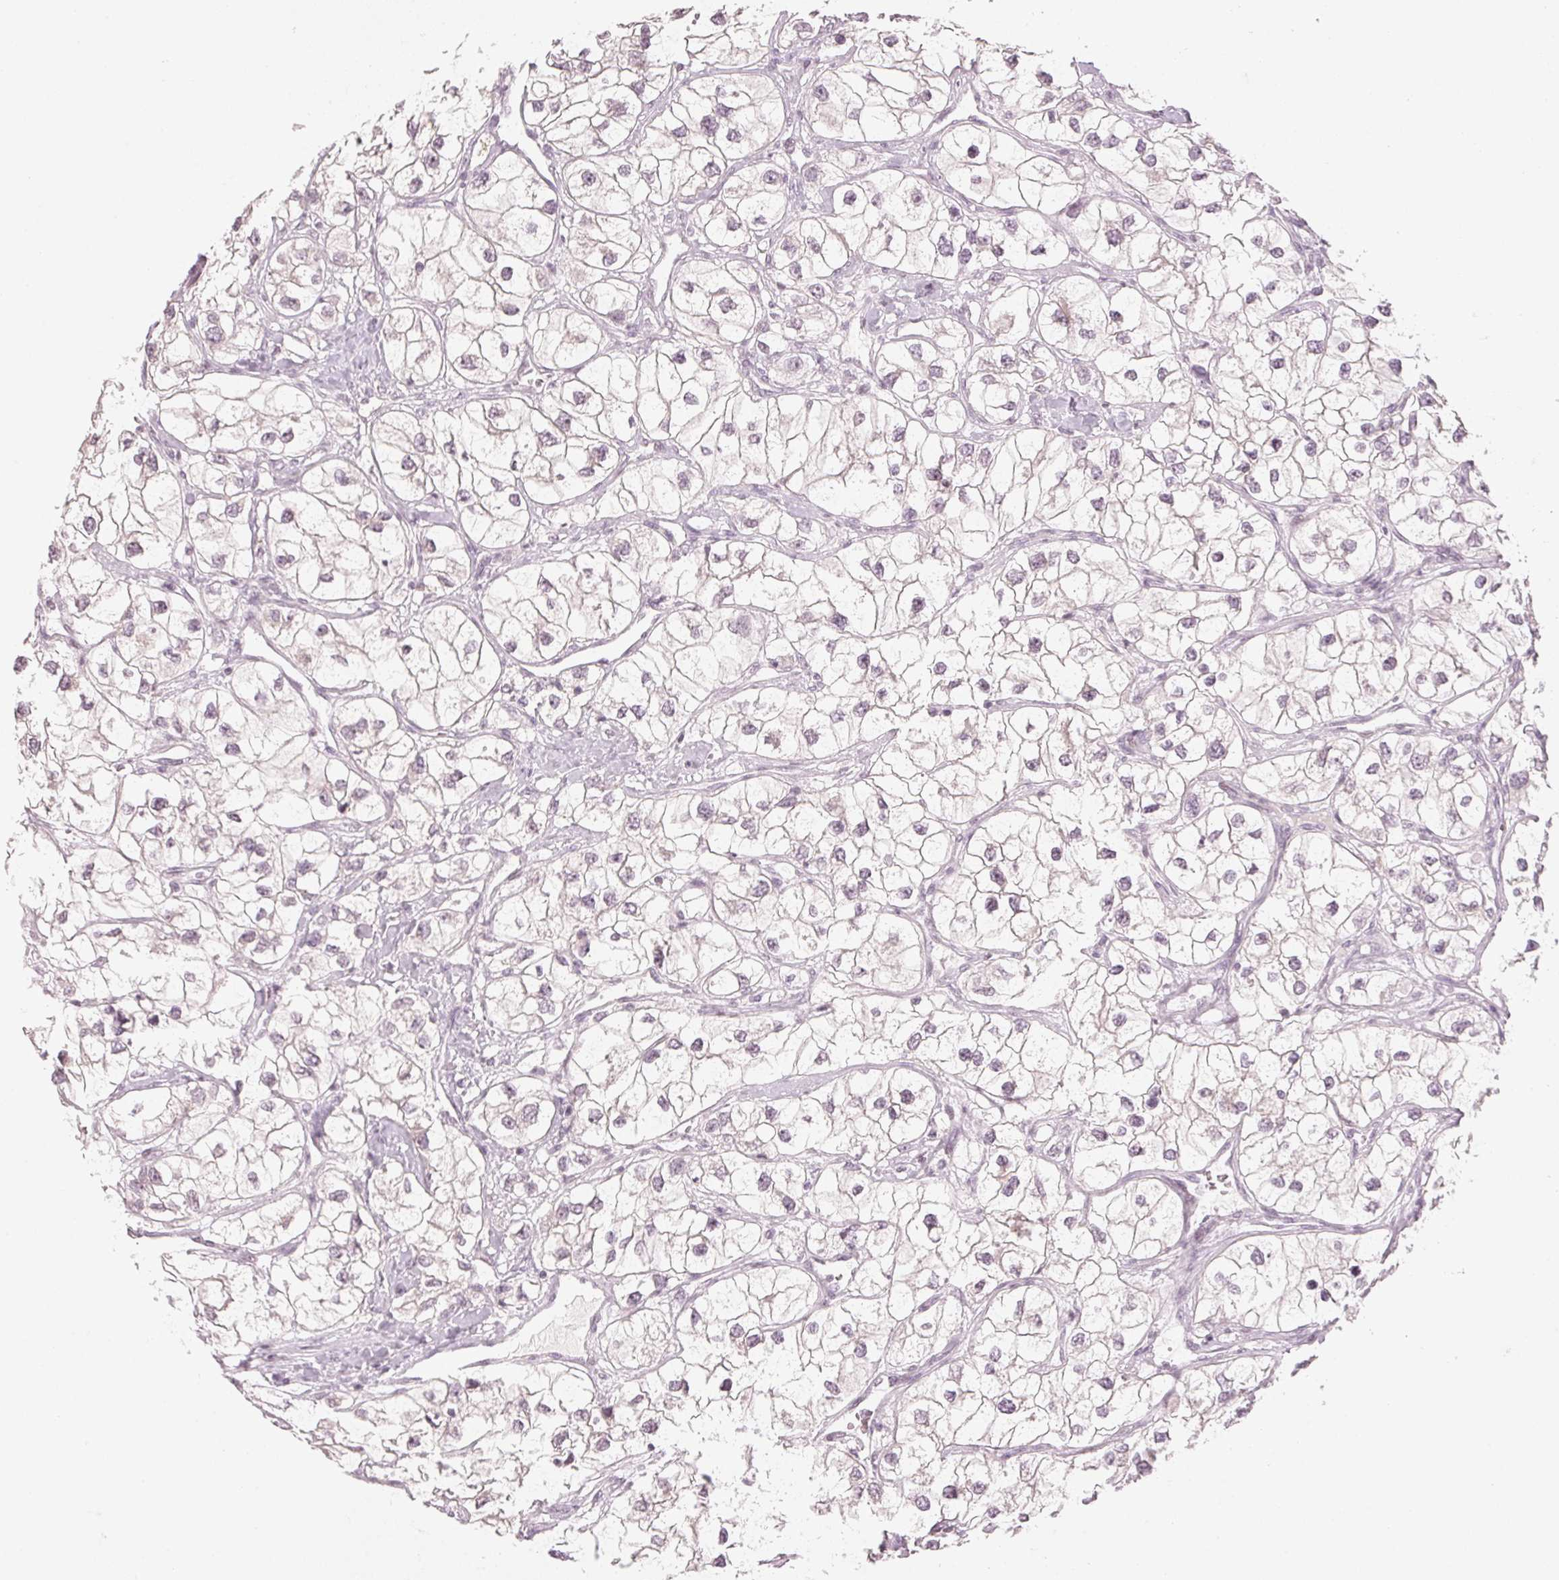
{"staining": {"intensity": "negative", "quantity": "none", "location": "none"}, "tissue": "renal cancer", "cell_type": "Tumor cells", "image_type": "cancer", "snomed": [{"axis": "morphology", "description": "Adenocarcinoma, NOS"}, {"axis": "topography", "description": "Kidney"}], "caption": "Immunohistochemical staining of human renal cancer (adenocarcinoma) shows no significant positivity in tumor cells.", "gene": "SFRP4", "patient": {"sex": "male", "age": 59}}